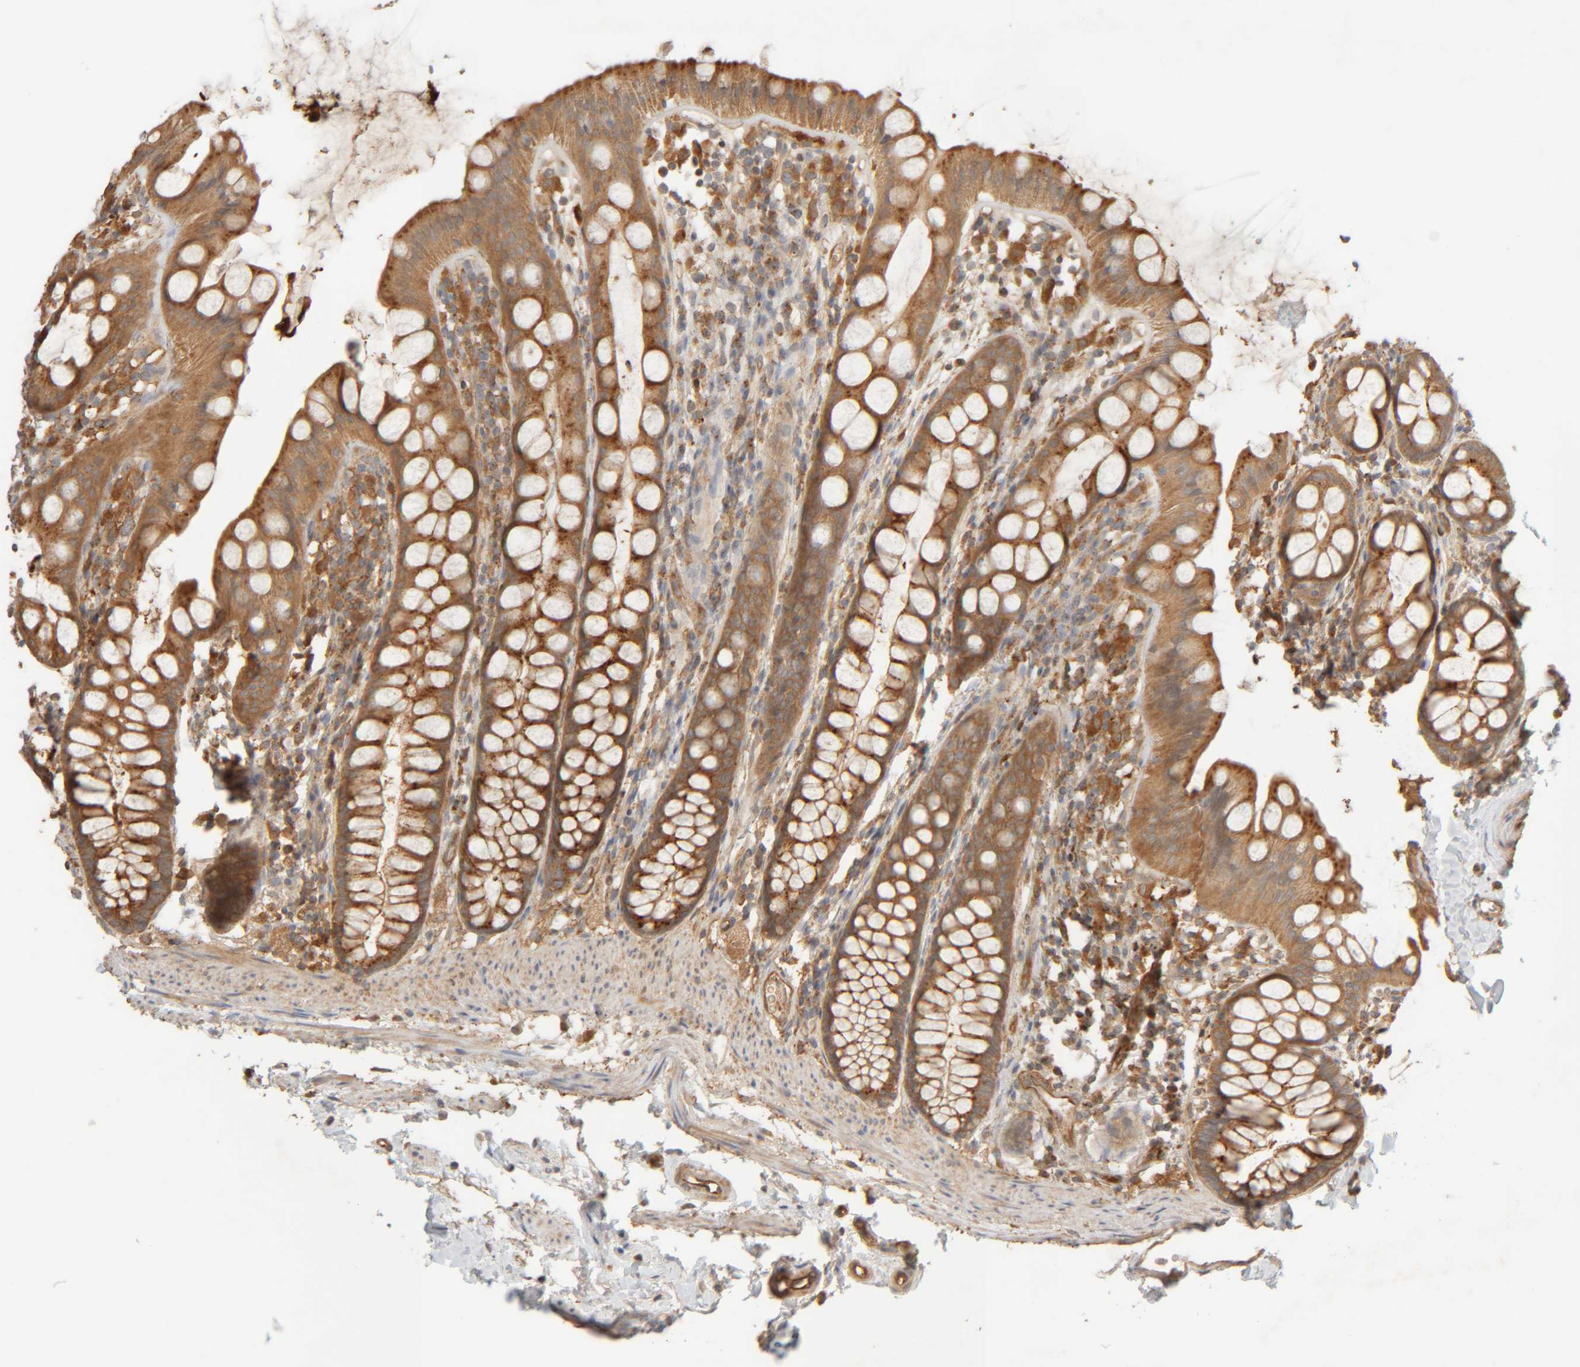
{"staining": {"intensity": "moderate", "quantity": ">75%", "location": "cytoplasmic/membranous"}, "tissue": "rectum", "cell_type": "Glandular cells", "image_type": "normal", "snomed": [{"axis": "morphology", "description": "Normal tissue, NOS"}, {"axis": "topography", "description": "Rectum"}], "caption": "Rectum stained with a brown dye reveals moderate cytoplasmic/membranous positive expression in approximately >75% of glandular cells.", "gene": "TMEM192", "patient": {"sex": "female", "age": 65}}